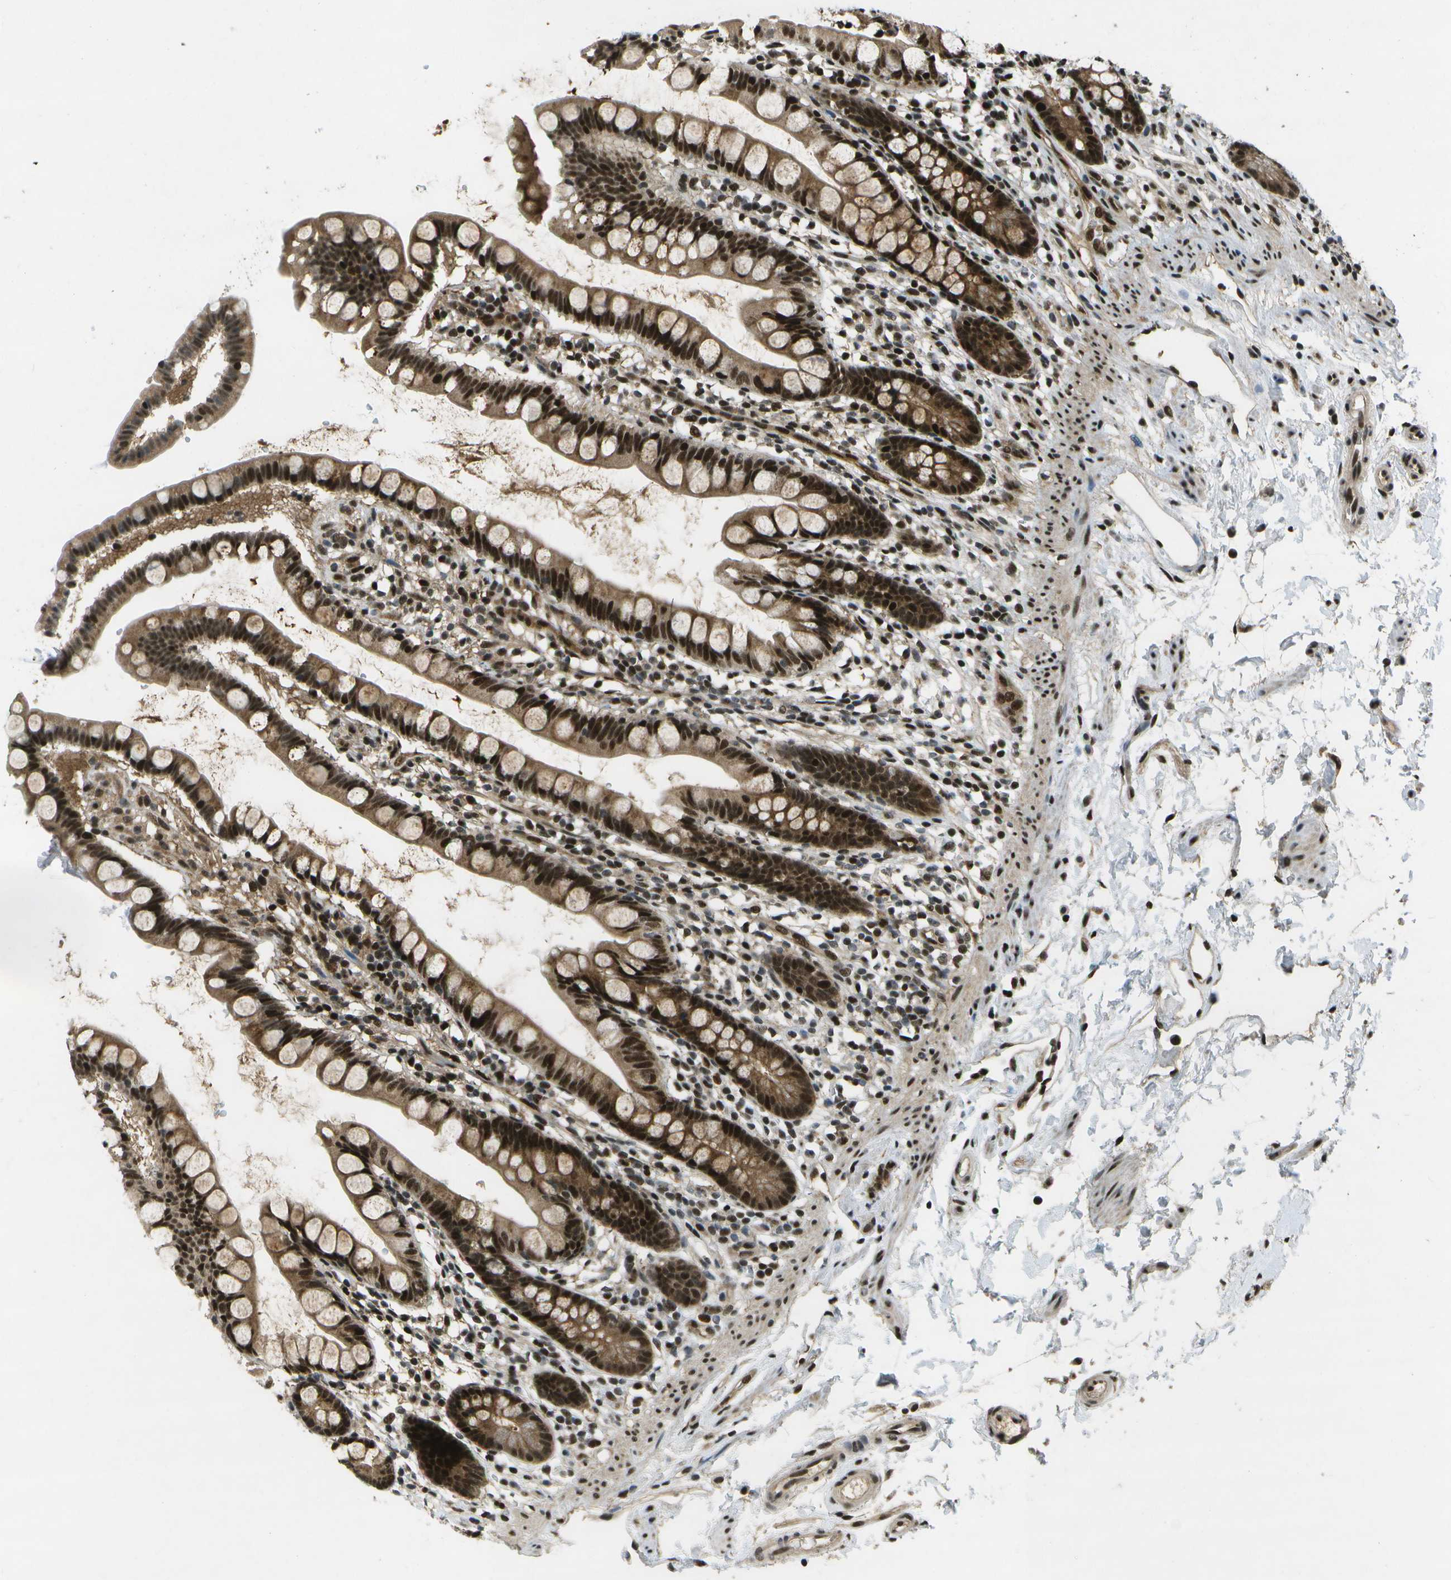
{"staining": {"intensity": "strong", "quantity": ">75%", "location": "cytoplasmic/membranous,nuclear"}, "tissue": "small intestine", "cell_type": "Glandular cells", "image_type": "normal", "snomed": [{"axis": "morphology", "description": "Normal tissue, NOS"}, {"axis": "topography", "description": "Small intestine"}], "caption": "Immunohistochemistry of normal human small intestine exhibits high levels of strong cytoplasmic/membranous,nuclear staining in about >75% of glandular cells.", "gene": "GANC", "patient": {"sex": "female", "age": 84}}